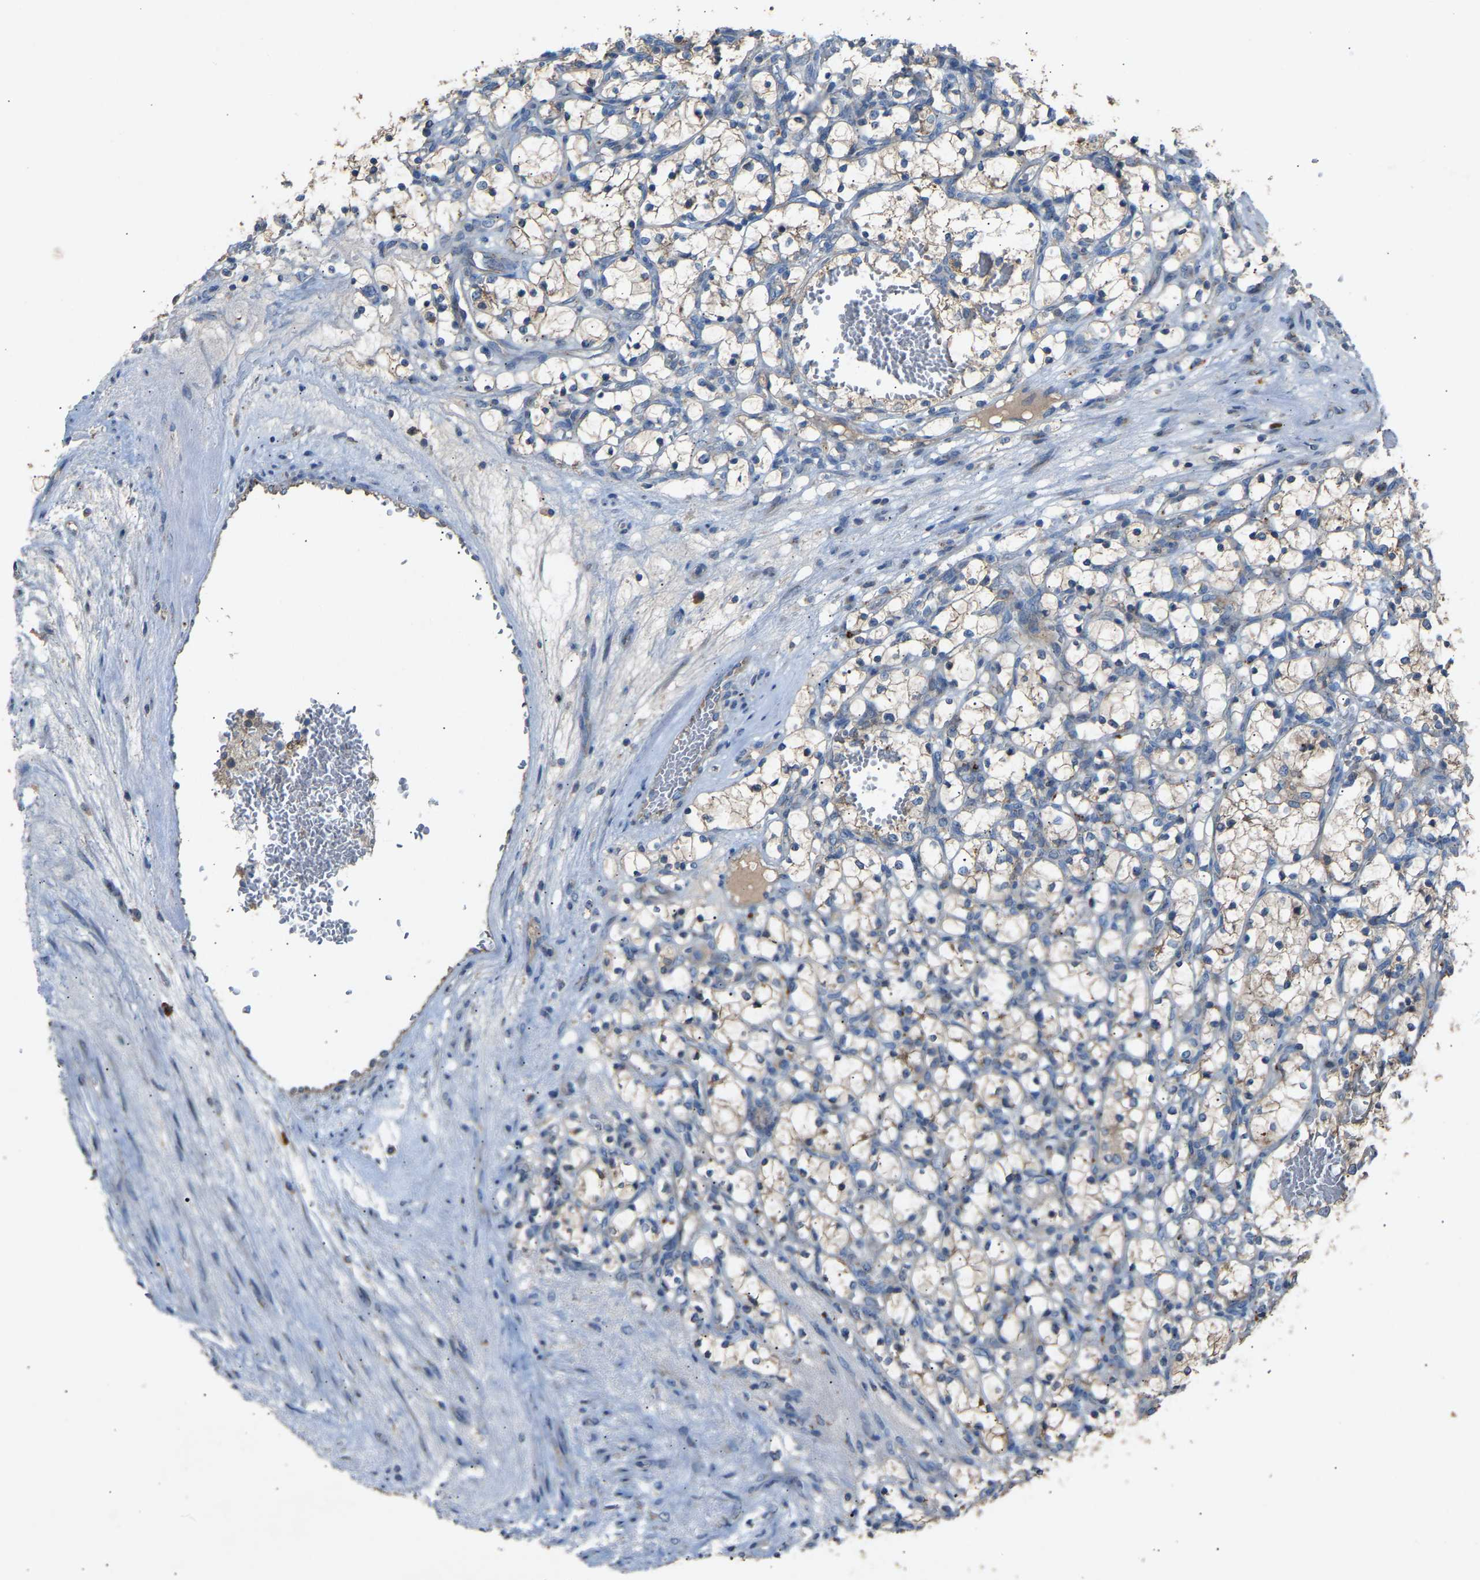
{"staining": {"intensity": "negative", "quantity": "none", "location": "none"}, "tissue": "renal cancer", "cell_type": "Tumor cells", "image_type": "cancer", "snomed": [{"axis": "morphology", "description": "Adenocarcinoma, NOS"}, {"axis": "topography", "description": "Kidney"}], "caption": "IHC photomicrograph of renal adenocarcinoma stained for a protein (brown), which shows no expression in tumor cells.", "gene": "RGP1", "patient": {"sex": "female", "age": 69}}